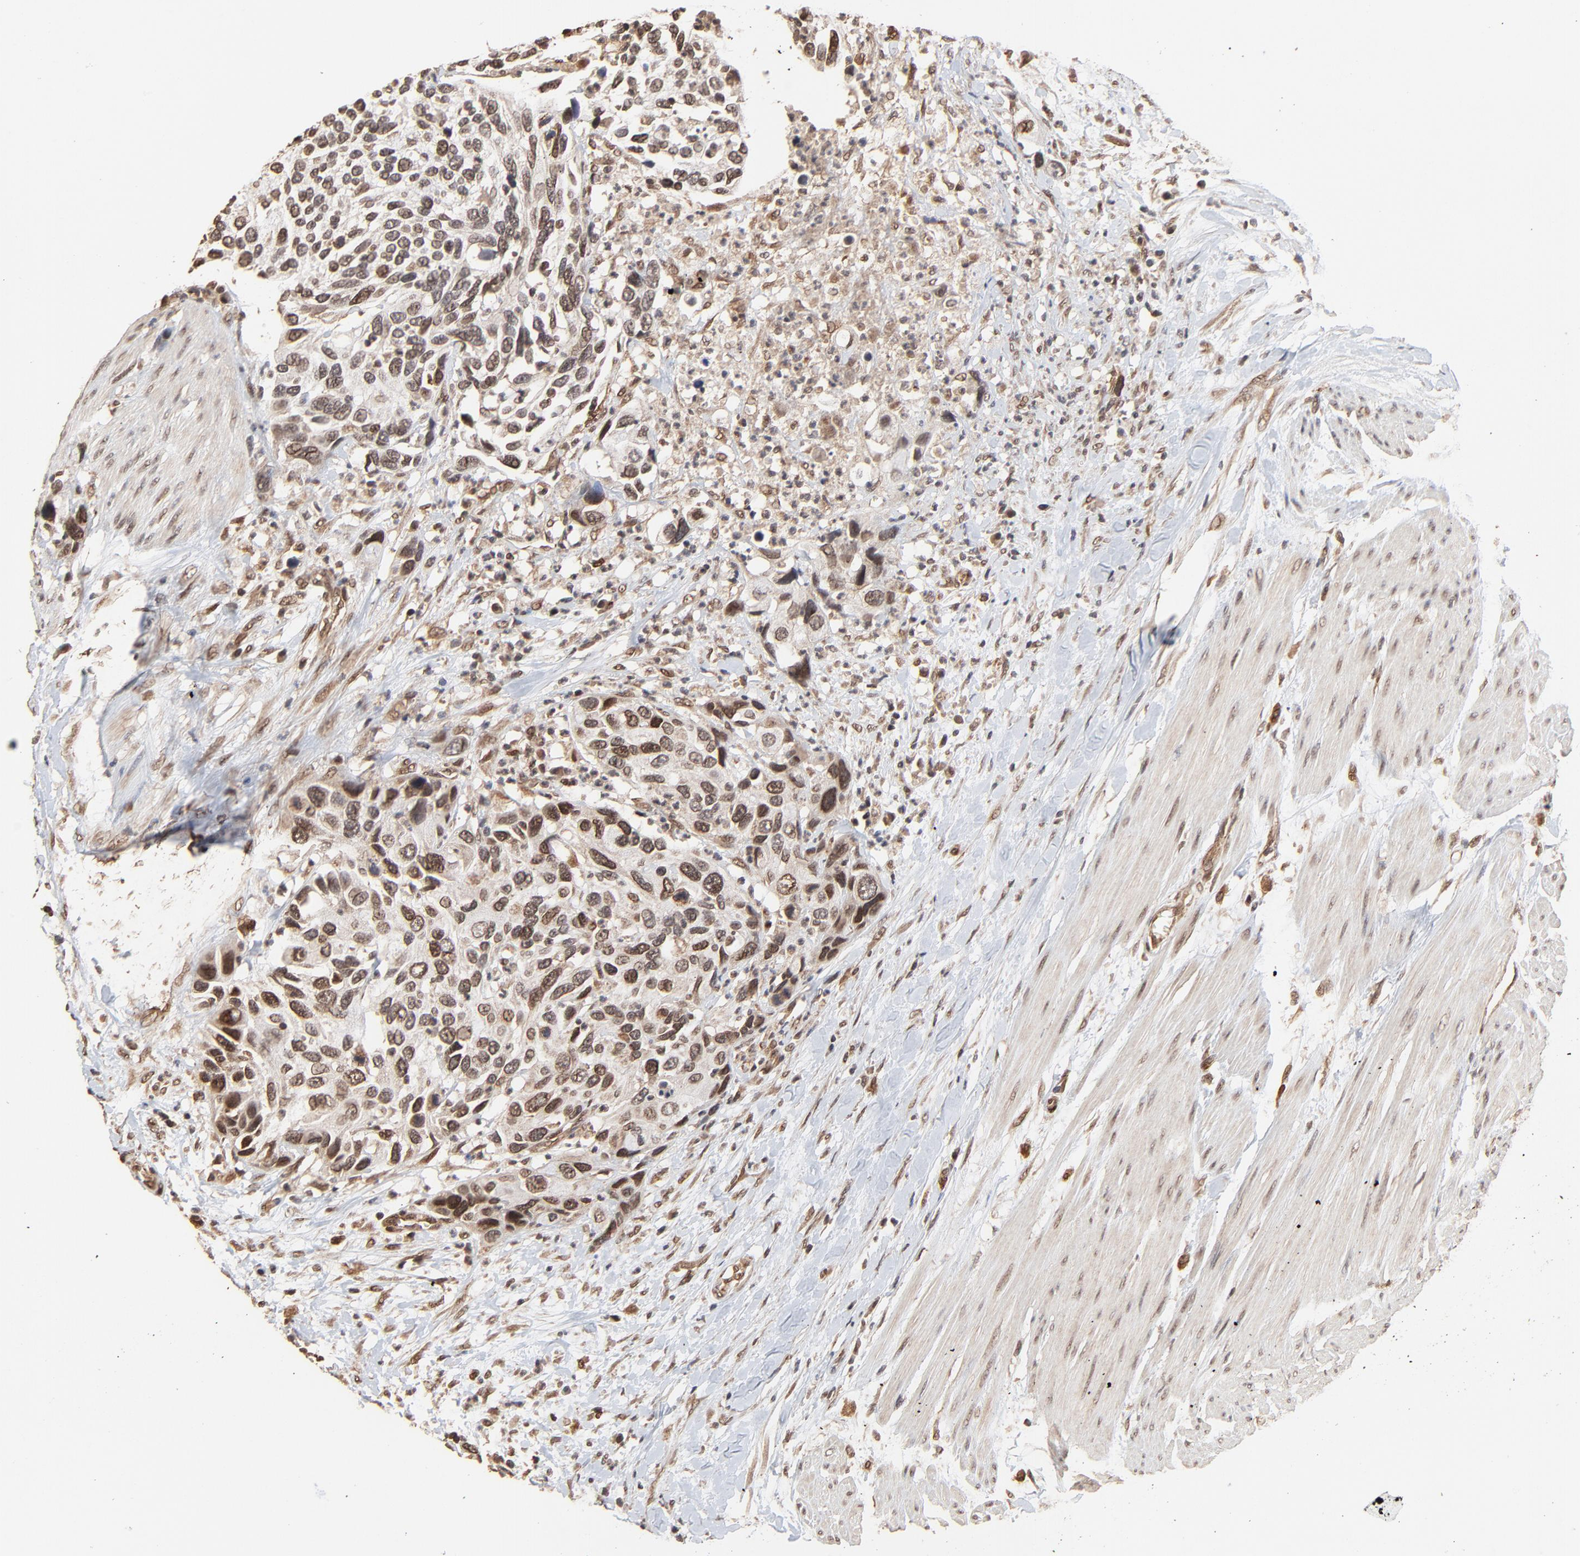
{"staining": {"intensity": "moderate", "quantity": ">75%", "location": "cytoplasmic/membranous,nuclear"}, "tissue": "urothelial cancer", "cell_type": "Tumor cells", "image_type": "cancer", "snomed": [{"axis": "morphology", "description": "Urothelial carcinoma, High grade"}, {"axis": "topography", "description": "Urinary bladder"}], "caption": "Urothelial cancer stained with a protein marker shows moderate staining in tumor cells.", "gene": "FAM227A", "patient": {"sex": "male", "age": 66}}